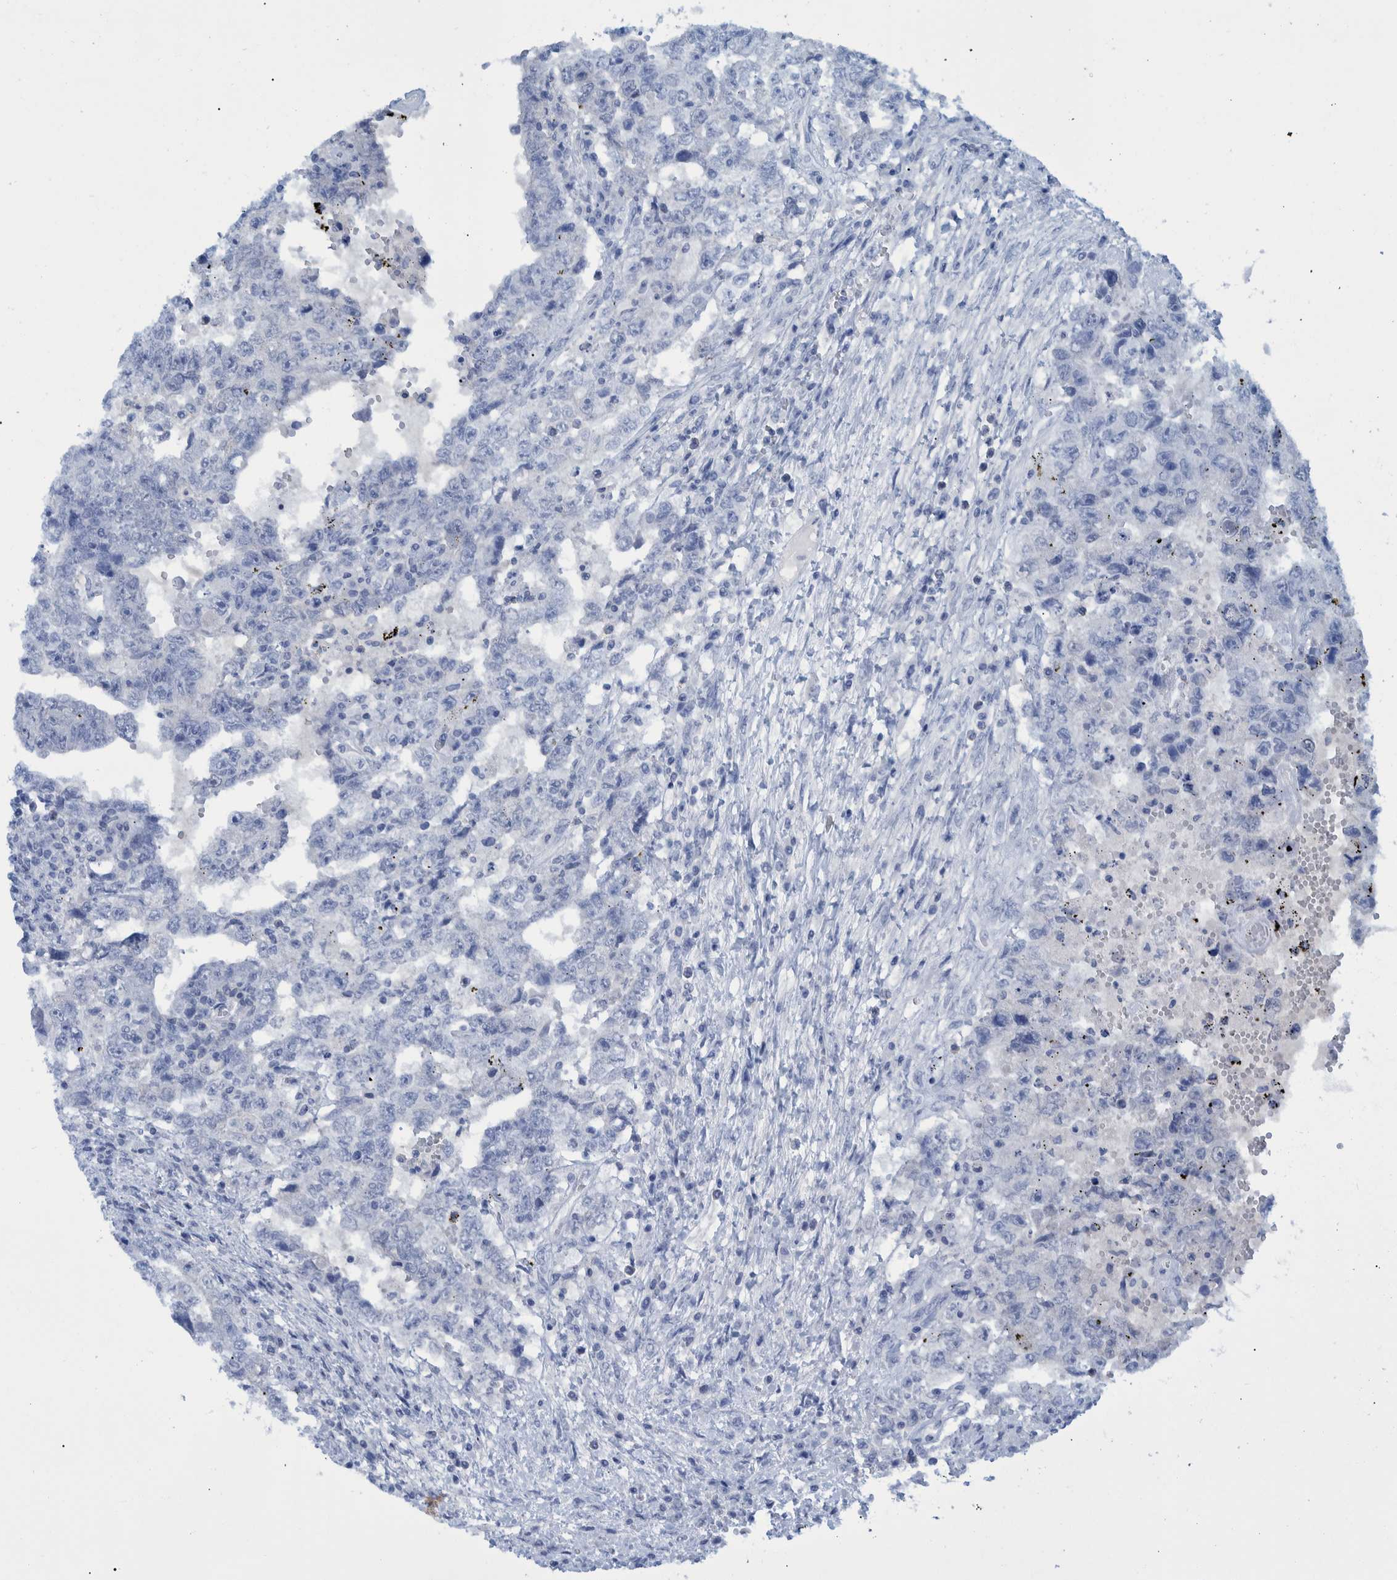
{"staining": {"intensity": "negative", "quantity": "none", "location": "none"}, "tissue": "testis cancer", "cell_type": "Tumor cells", "image_type": "cancer", "snomed": [{"axis": "morphology", "description": "Carcinoma, Embryonal, NOS"}, {"axis": "topography", "description": "Testis"}], "caption": "A high-resolution image shows immunohistochemistry (IHC) staining of embryonal carcinoma (testis), which exhibits no significant positivity in tumor cells.", "gene": "PCYT2", "patient": {"sex": "male", "age": 26}}